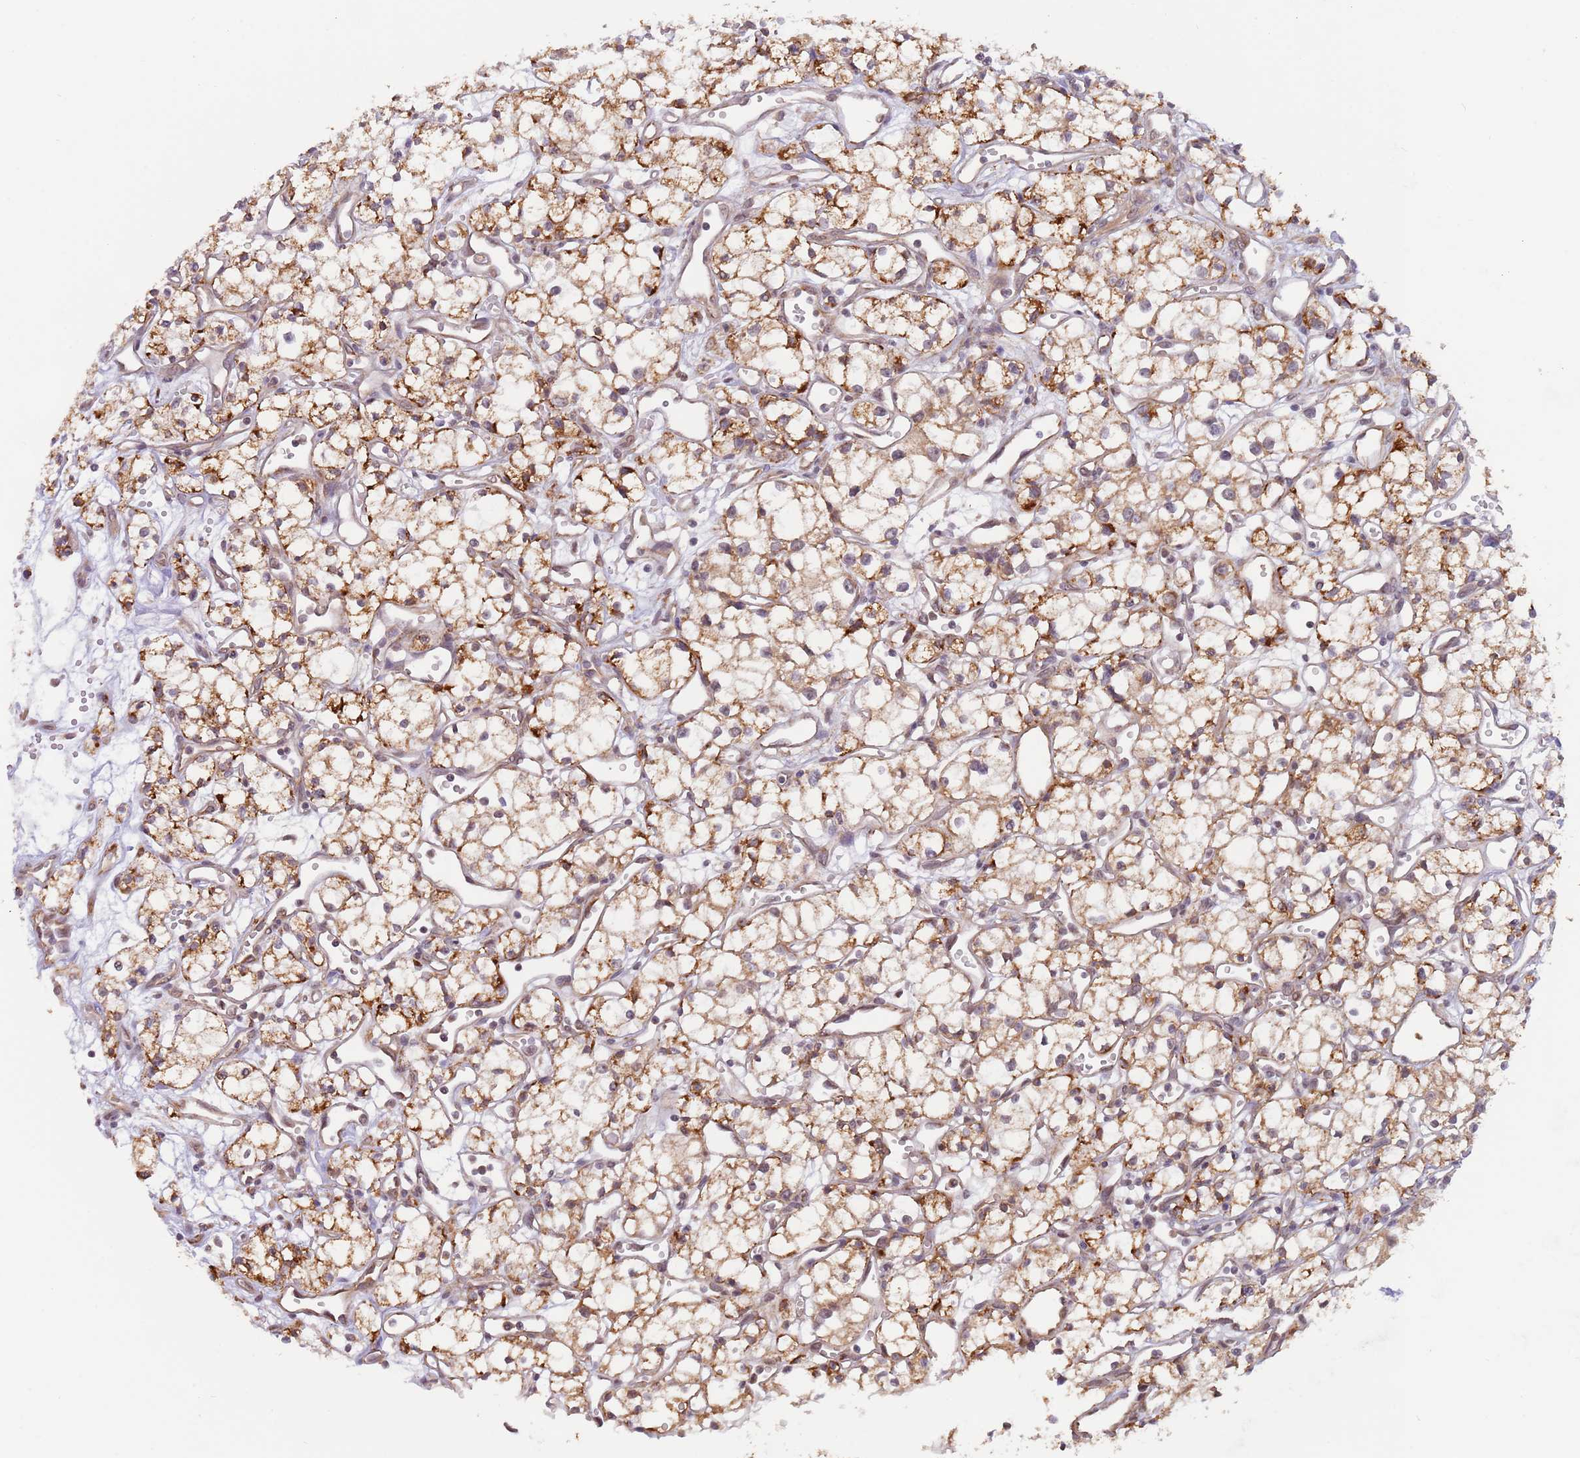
{"staining": {"intensity": "moderate", "quantity": ">75%", "location": "cytoplasmic/membranous"}, "tissue": "renal cancer", "cell_type": "Tumor cells", "image_type": "cancer", "snomed": [{"axis": "morphology", "description": "Adenocarcinoma, NOS"}, {"axis": "topography", "description": "Kidney"}], "caption": "Immunohistochemical staining of renal cancer reveals medium levels of moderate cytoplasmic/membranous protein staining in about >75% of tumor cells.", "gene": "UQCC3", "patient": {"sex": "male", "age": 59}}